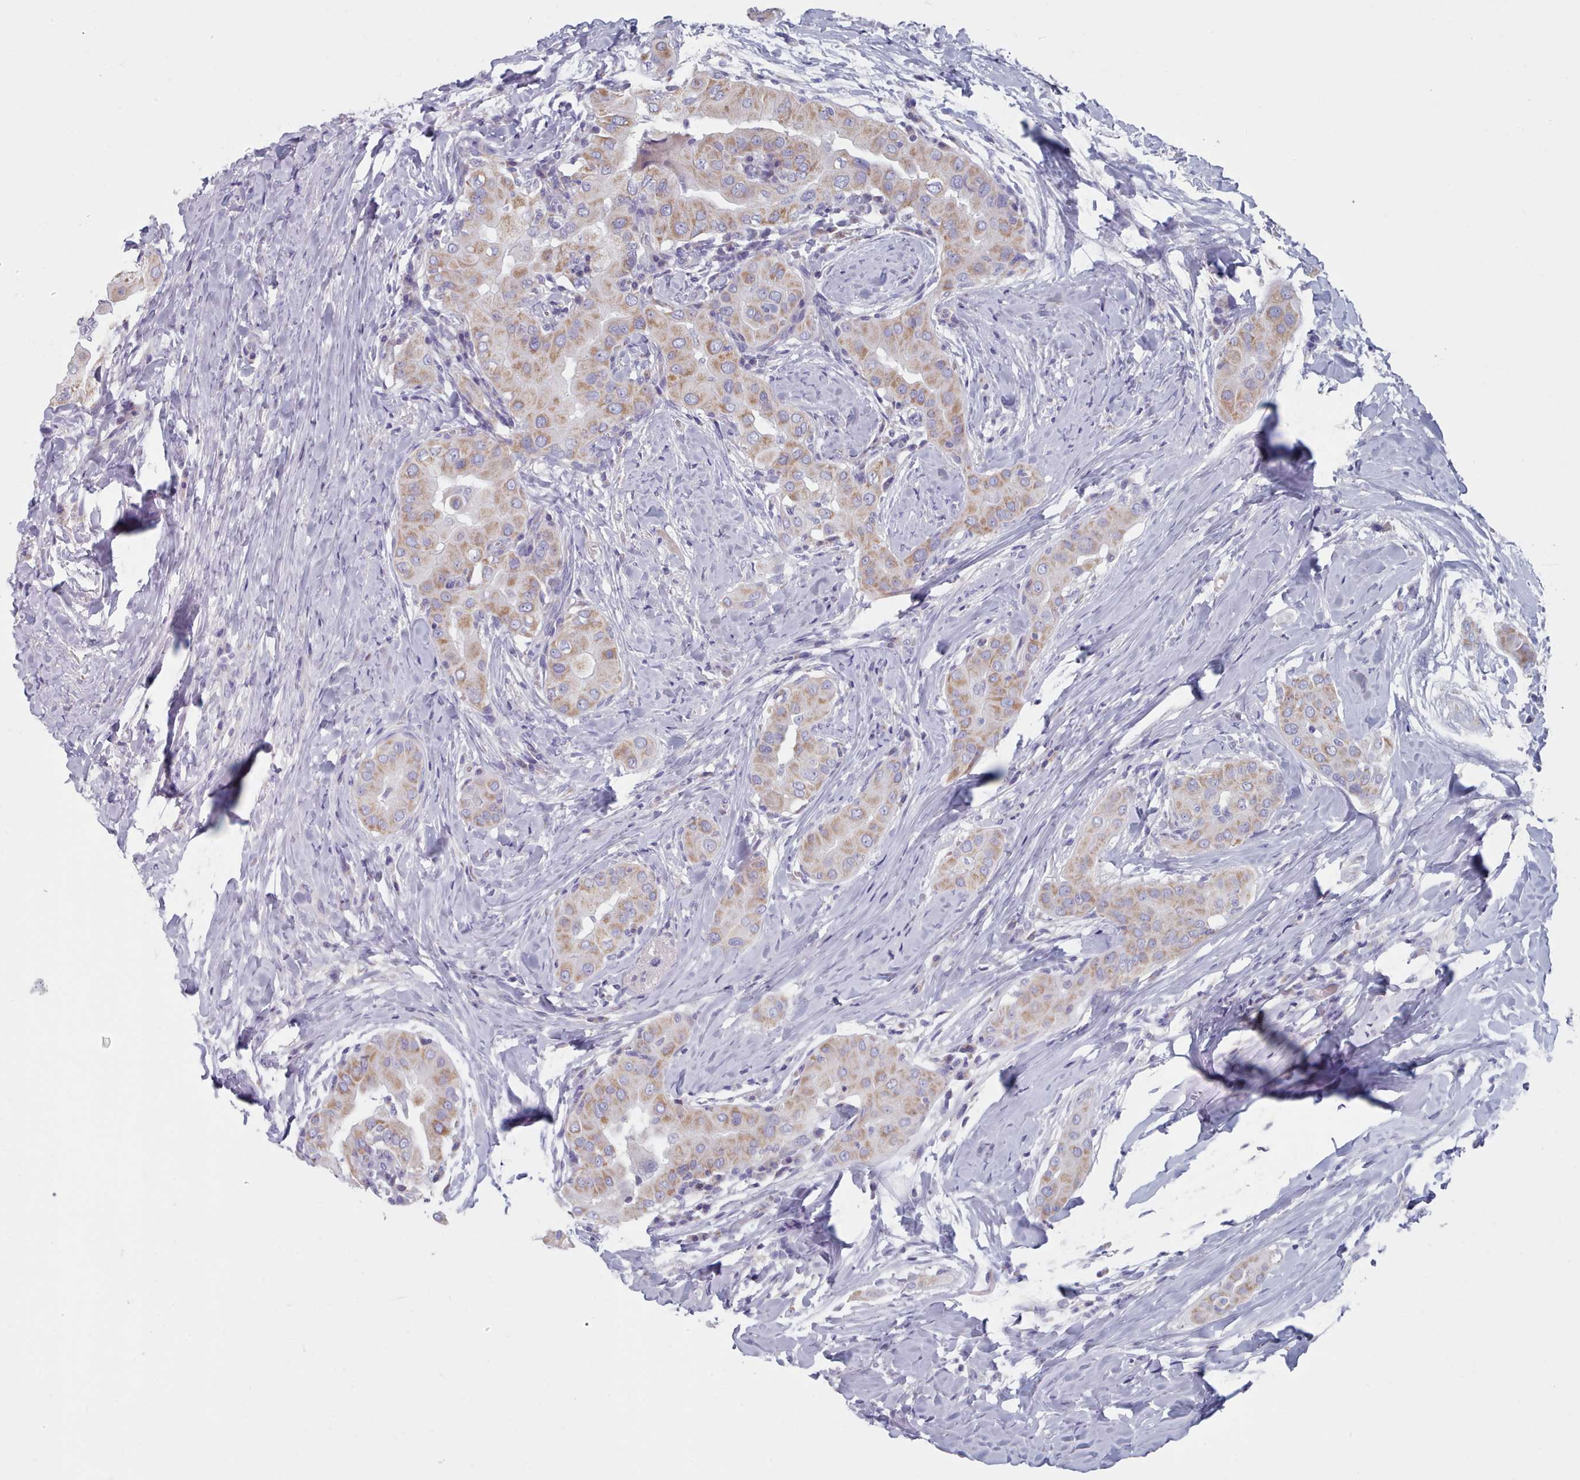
{"staining": {"intensity": "moderate", "quantity": ">75%", "location": "cytoplasmic/membranous"}, "tissue": "thyroid cancer", "cell_type": "Tumor cells", "image_type": "cancer", "snomed": [{"axis": "morphology", "description": "Papillary adenocarcinoma, NOS"}, {"axis": "topography", "description": "Thyroid gland"}], "caption": "Moderate cytoplasmic/membranous staining is identified in approximately >75% of tumor cells in papillary adenocarcinoma (thyroid).", "gene": "HAO1", "patient": {"sex": "male", "age": 33}}